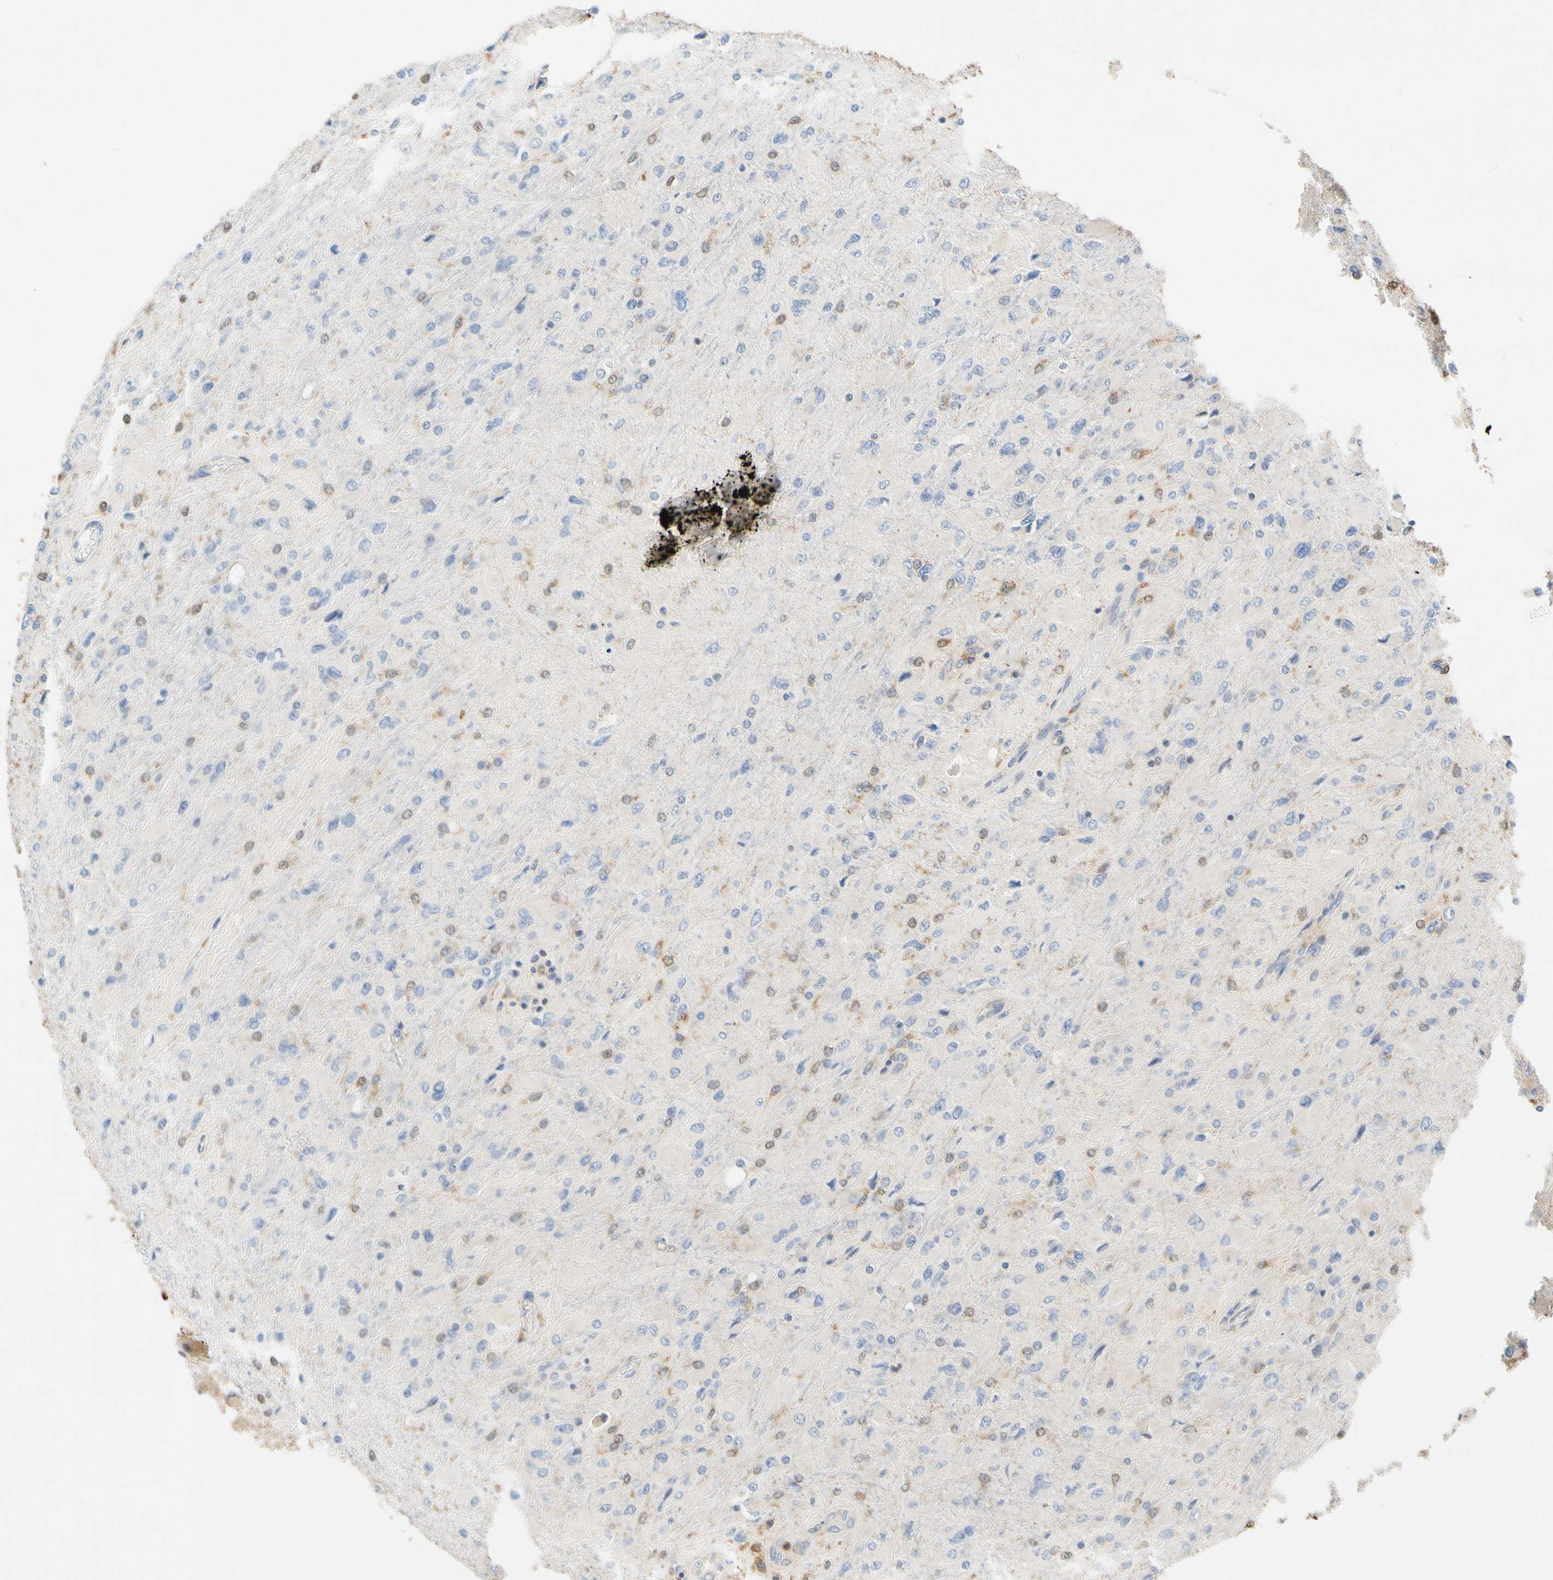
{"staining": {"intensity": "weak", "quantity": "<25%", "location": "cytoplasmic/membranous"}, "tissue": "glioma", "cell_type": "Tumor cells", "image_type": "cancer", "snomed": [{"axis": "morphology", "description": "Glioma, malignant, High grade"}, {"axis": "topography", "description": "Cerebral cortex"}], "caption": "Human high-grade glioma (malignant) stained for a protein using immunohistochemistry (IHC) displays no staining in tumor cells.", "gene": "GPSM2", "patient": {"sex": "female", "age": 36}}